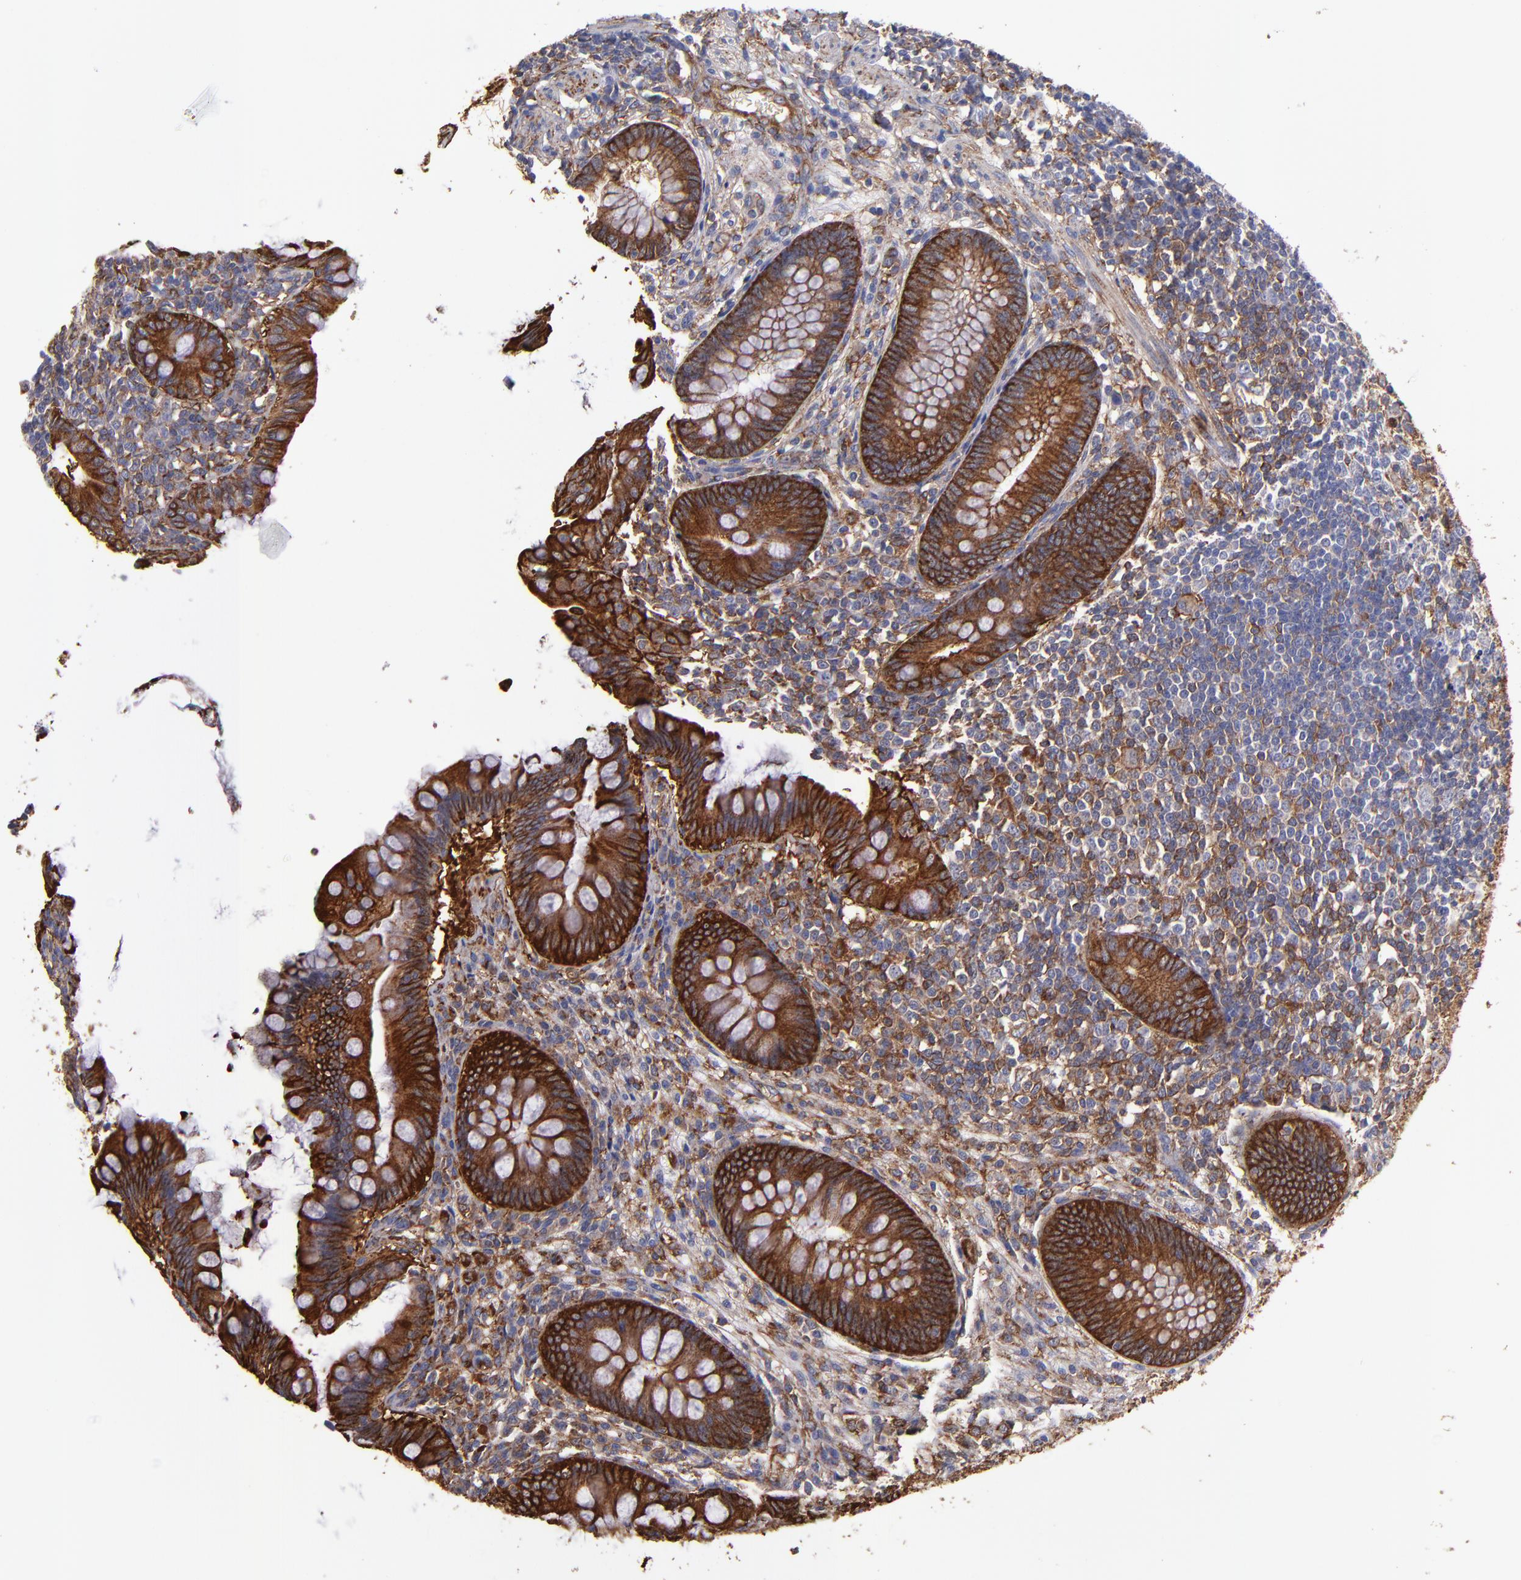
{"staining": {"intensity": "strong", "quantity": ">75%", "location": "cytoplasmic/membranous"}, "tissue": "appendix", "cell_type": "Glandular cells", "image_type": "normal", "snomed": [{"axis": "morphology", "description": "Normal tissue, NOS"}, {"axis": "topography", "description": "Appendix"}], "caption": "This photomicrograph exhibits benign appendix stained with immunohistochemistry to label a protein in brown. The cytoplasmic/membranous of glandular cells show strong positivity for the protein. Nuclei are counter-stained blue.", "gene": "MVP", "patient": {"sex": "female", "age": 66}}